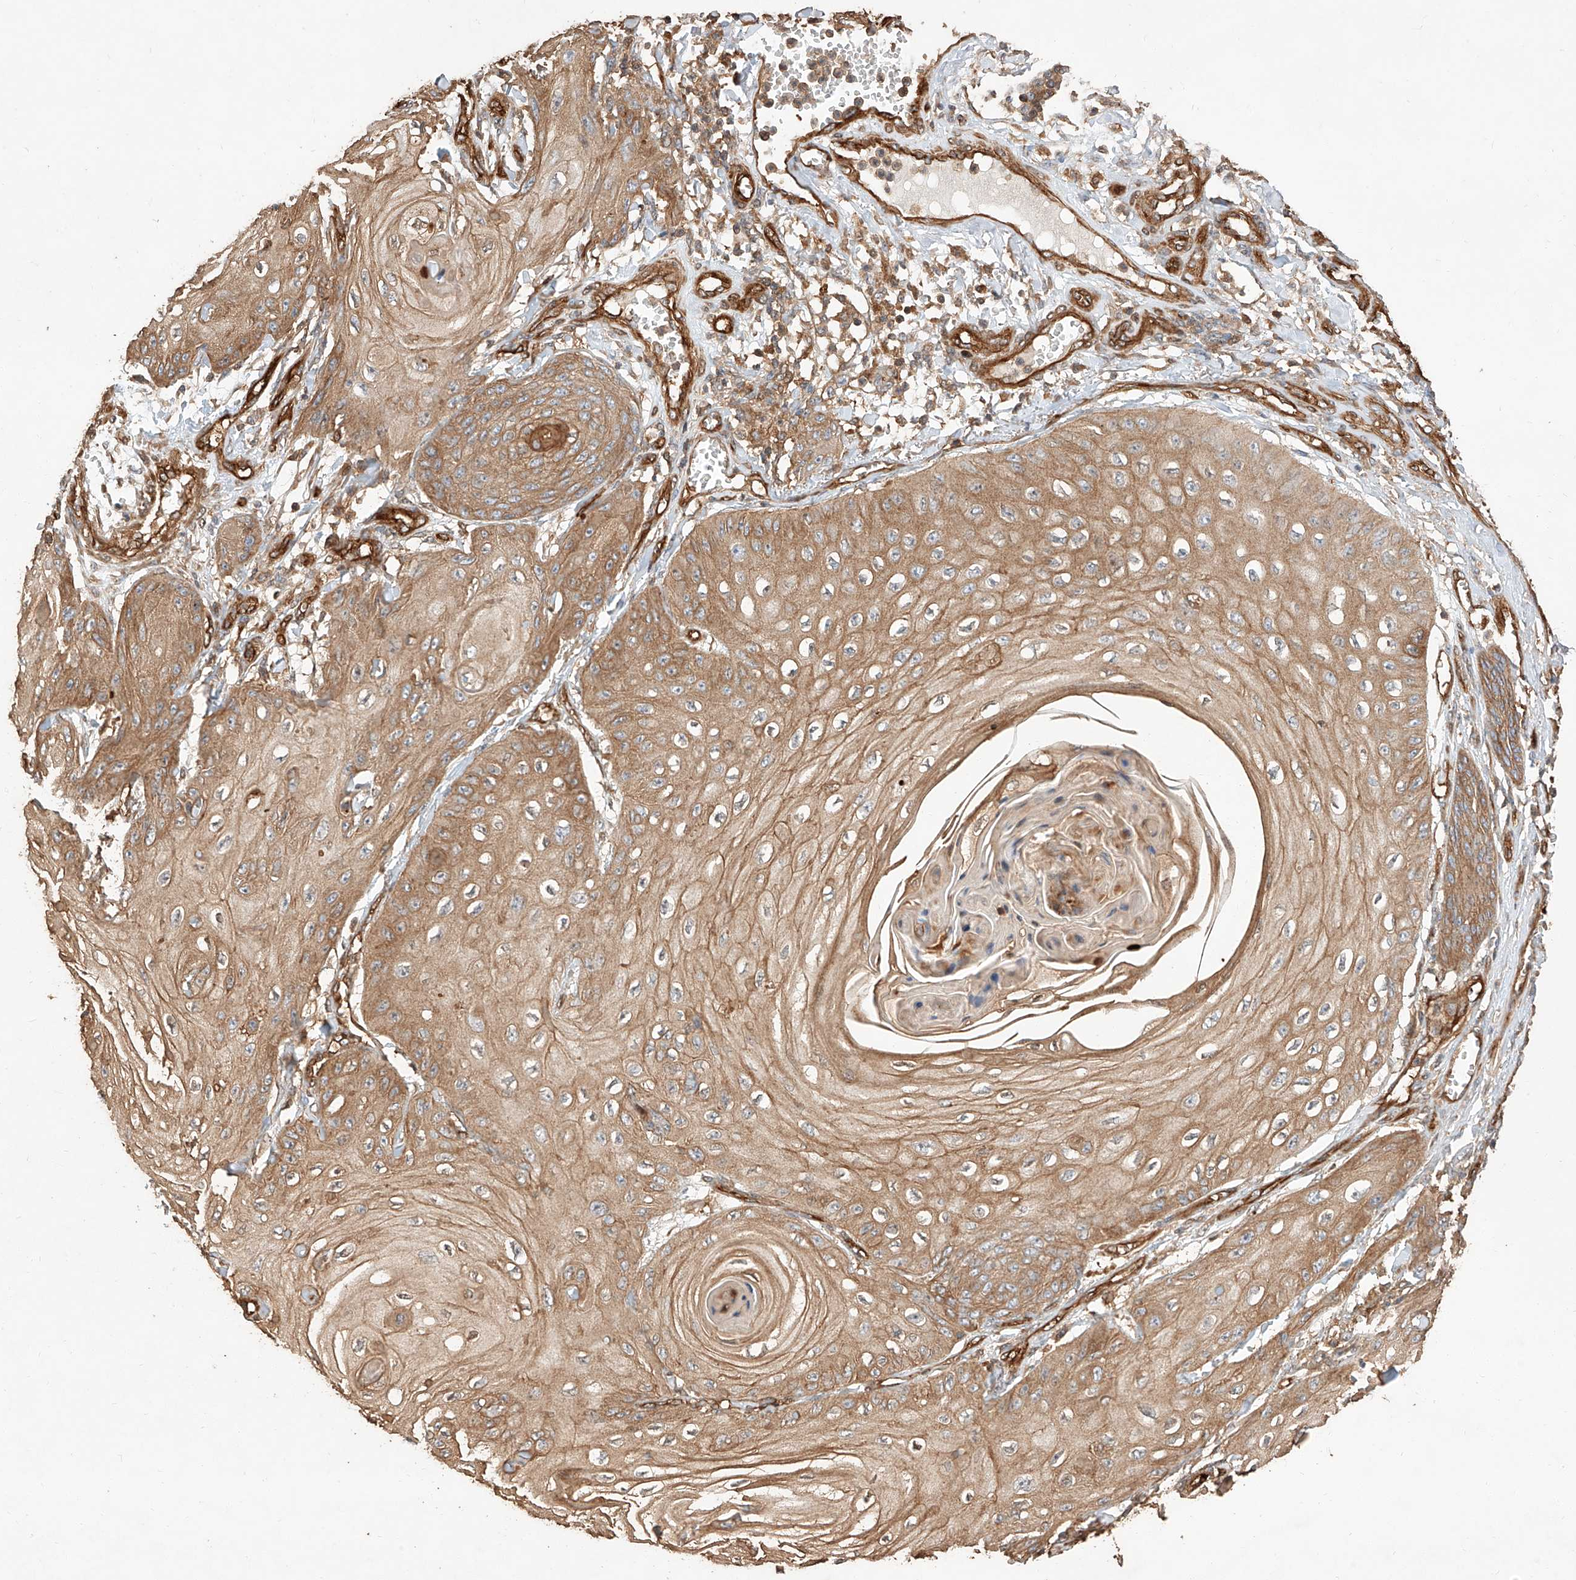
{"staining": {"intensity": "moderate", "quantity": ">75%", "location": "cytoplasmic/membranous"}, "tissue": "skin cancer", "cell_type": "Tumor cells", "image_type": "cancer", "snomed": [{"axis": "morphology", "description": "Squamous cell carcinoma, NOS"}, {"axis": "topography", "description": "Skin"}], "caption": "Skin squamous cell carcinoma stained for a protein displays moderate cytoplasmic/membranous positivity in tumor cells.", "gene": "GHDC", "patient": {"sex": "male", "age": 74}}